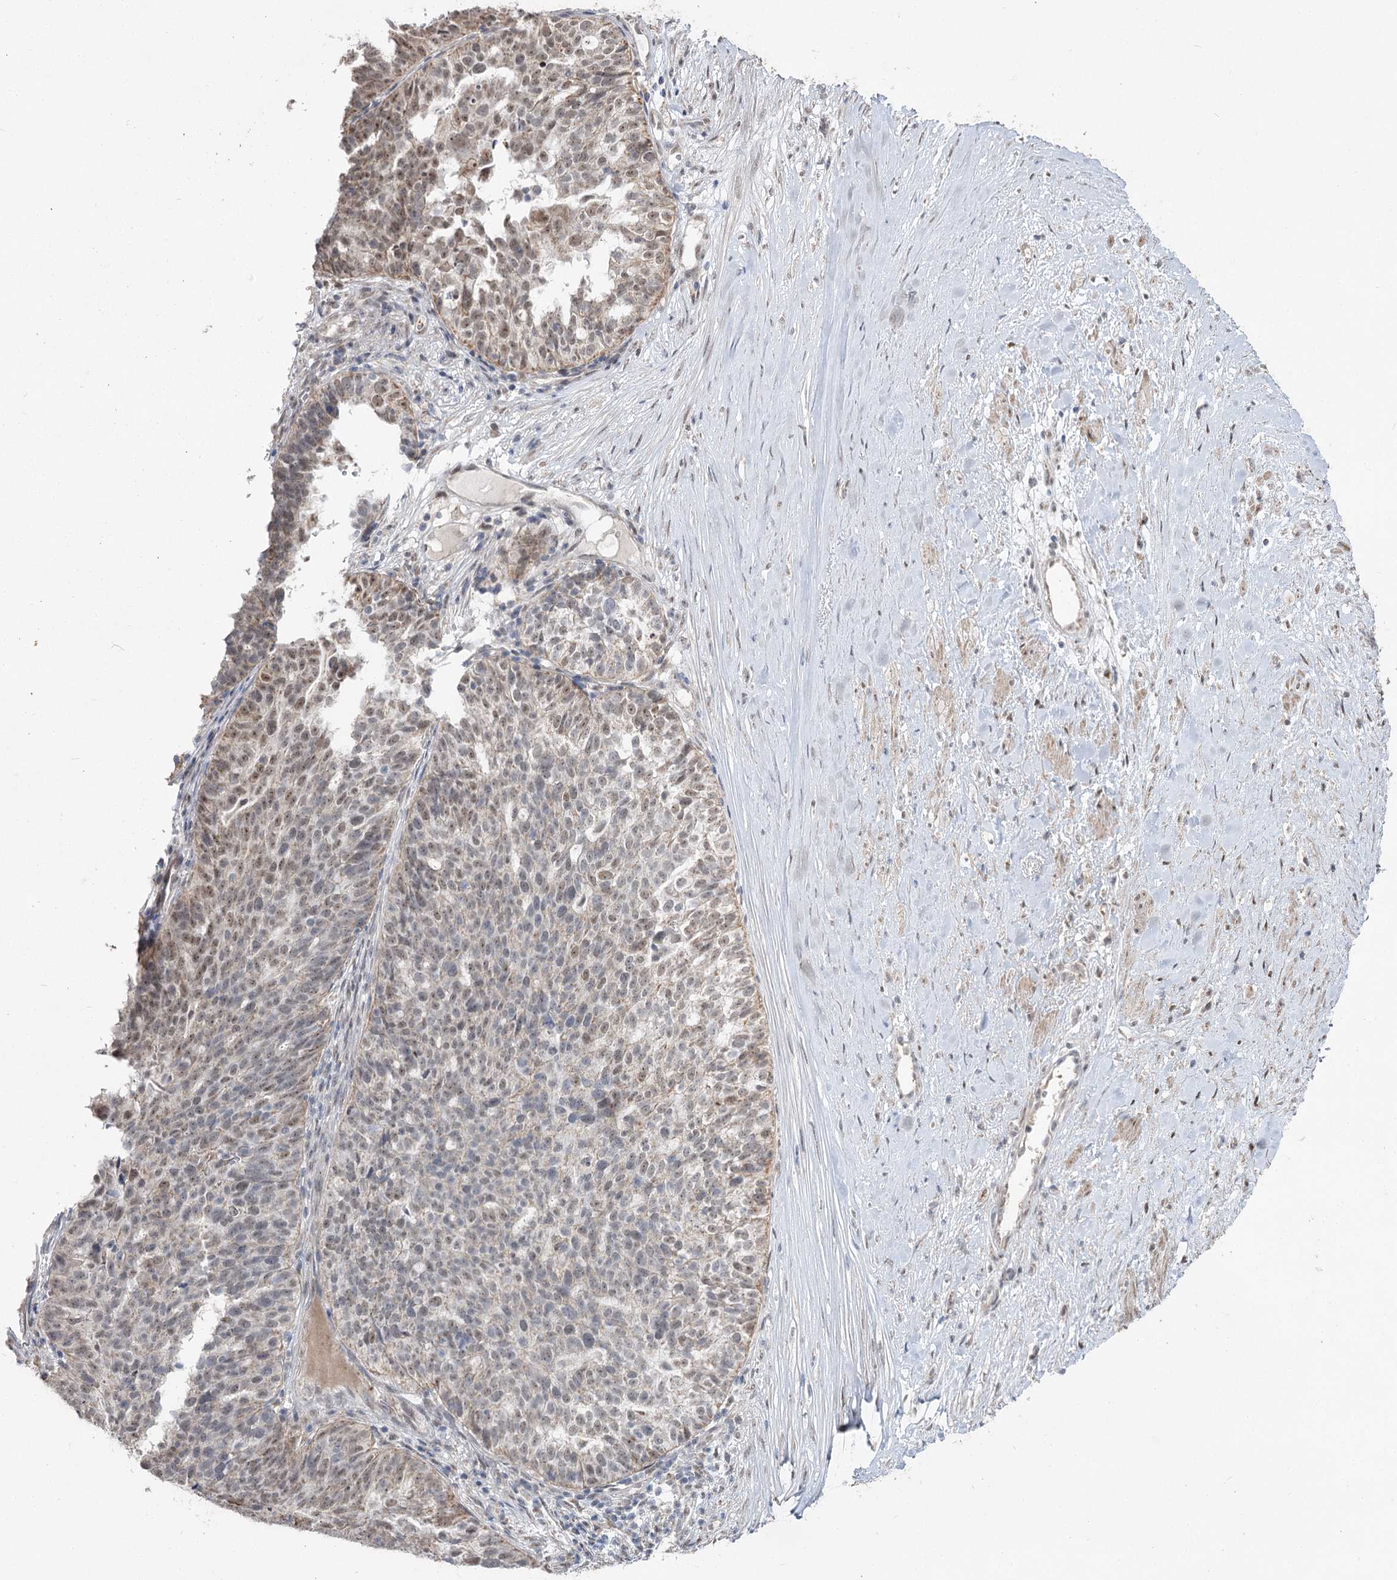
{"staining": {"intensity": "weak", "quantity": "25%-75%", "location": "cytoplasmic/membranous,nuclear"}, "tissue": "ovarian cancer", "cell_type": "Tumor cells", "image_type": "cancer", "snomed": [{"axis": "morphology", "description": "Cystadenocarcinoma, serous, NOS"}, {"axis": "topography", "description": "Ovary"}], "caption": "Protein expression analysis of ovarian cancer (serous cystadenocarcinoma) exhibits weak cytoplasmic/membranous and nuclear staining in approximately 25%-75% of tumor cells. The protein is shown in brown color, while the nuclei are stained blue.", "gene": "RUFY4", "patient": {"sex": "female", "age": 59}}